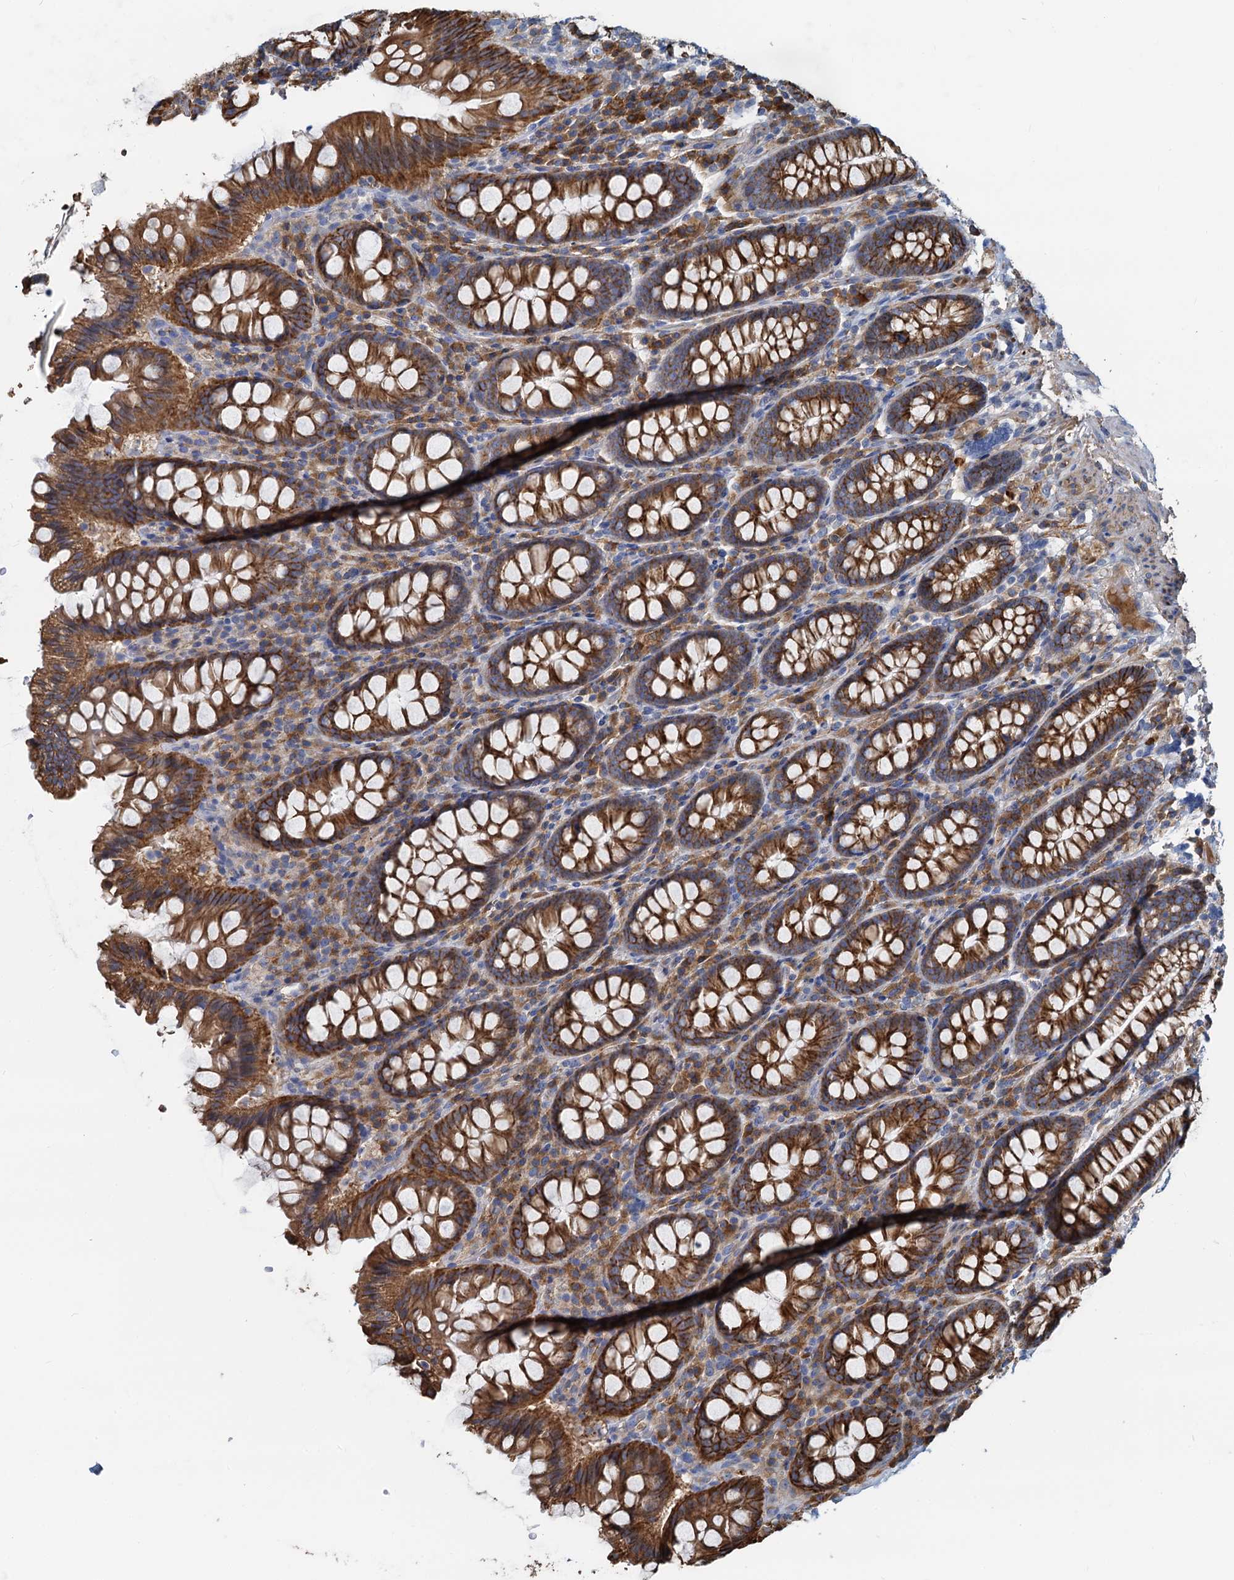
{"staining": {"intensity": "weak", "quantity": "25%-75%", "location": "cytoplasmic/membranous"}, "tissue": "colon", "cell_type": "Endothelial cells", "image_type": "normal", "snomed": [{"axis": "morphology", "description": "Normal tissue, NOS"}, {"axis": "topography", "description": "Colon"}], "caption": "A low amount of weak cytoplasmic/membranous staining is seen in approximately 25%-75% of endothelial cells in benign colon. (IHC, brightfield microscopy, high magnification).", "gene": "LNX2", "patient": {"sex": "female", "age": 79}}